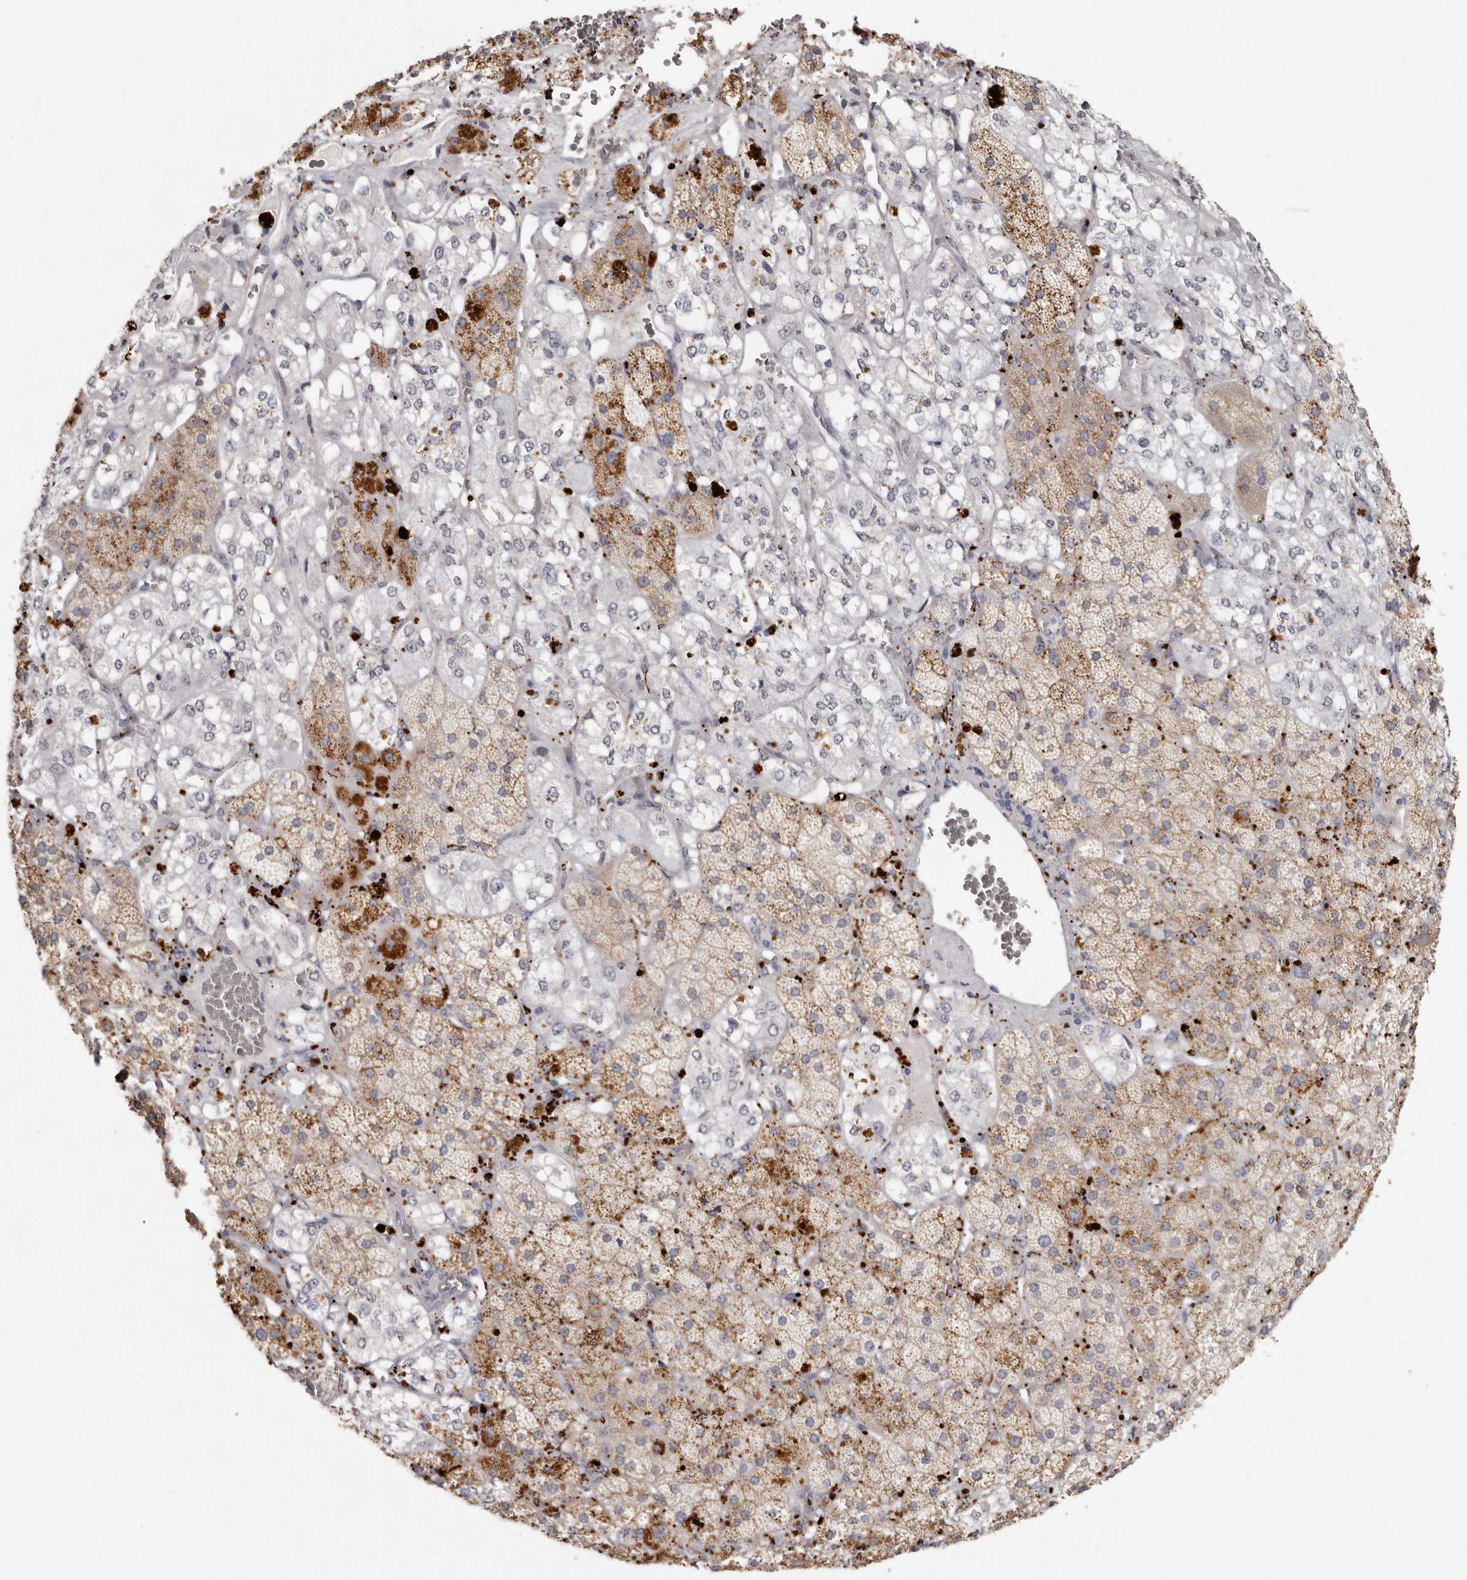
{"staining": {"intensity": "moderate", "quantity": "25%-75%", "location": "cytoplasmic/membranous"}, "tissue": "adrenal gland", "cell_type": "Glandular cells", "image_type": "normal", "snomed": [{"axis": "morphology", "description": "Normal tissue, NOS"}, {"axis": "topography", "description": "Adrenal gland"}], "caption": "The micrograph displays immunohistochemical staining of benign adrenal gland. There is moderate cytoplasmic/membranous positivity is seen in about 25%-75% of glandular cells.", "gene": "FAM185A", "patient": {"sex": "male", "age": 57}}